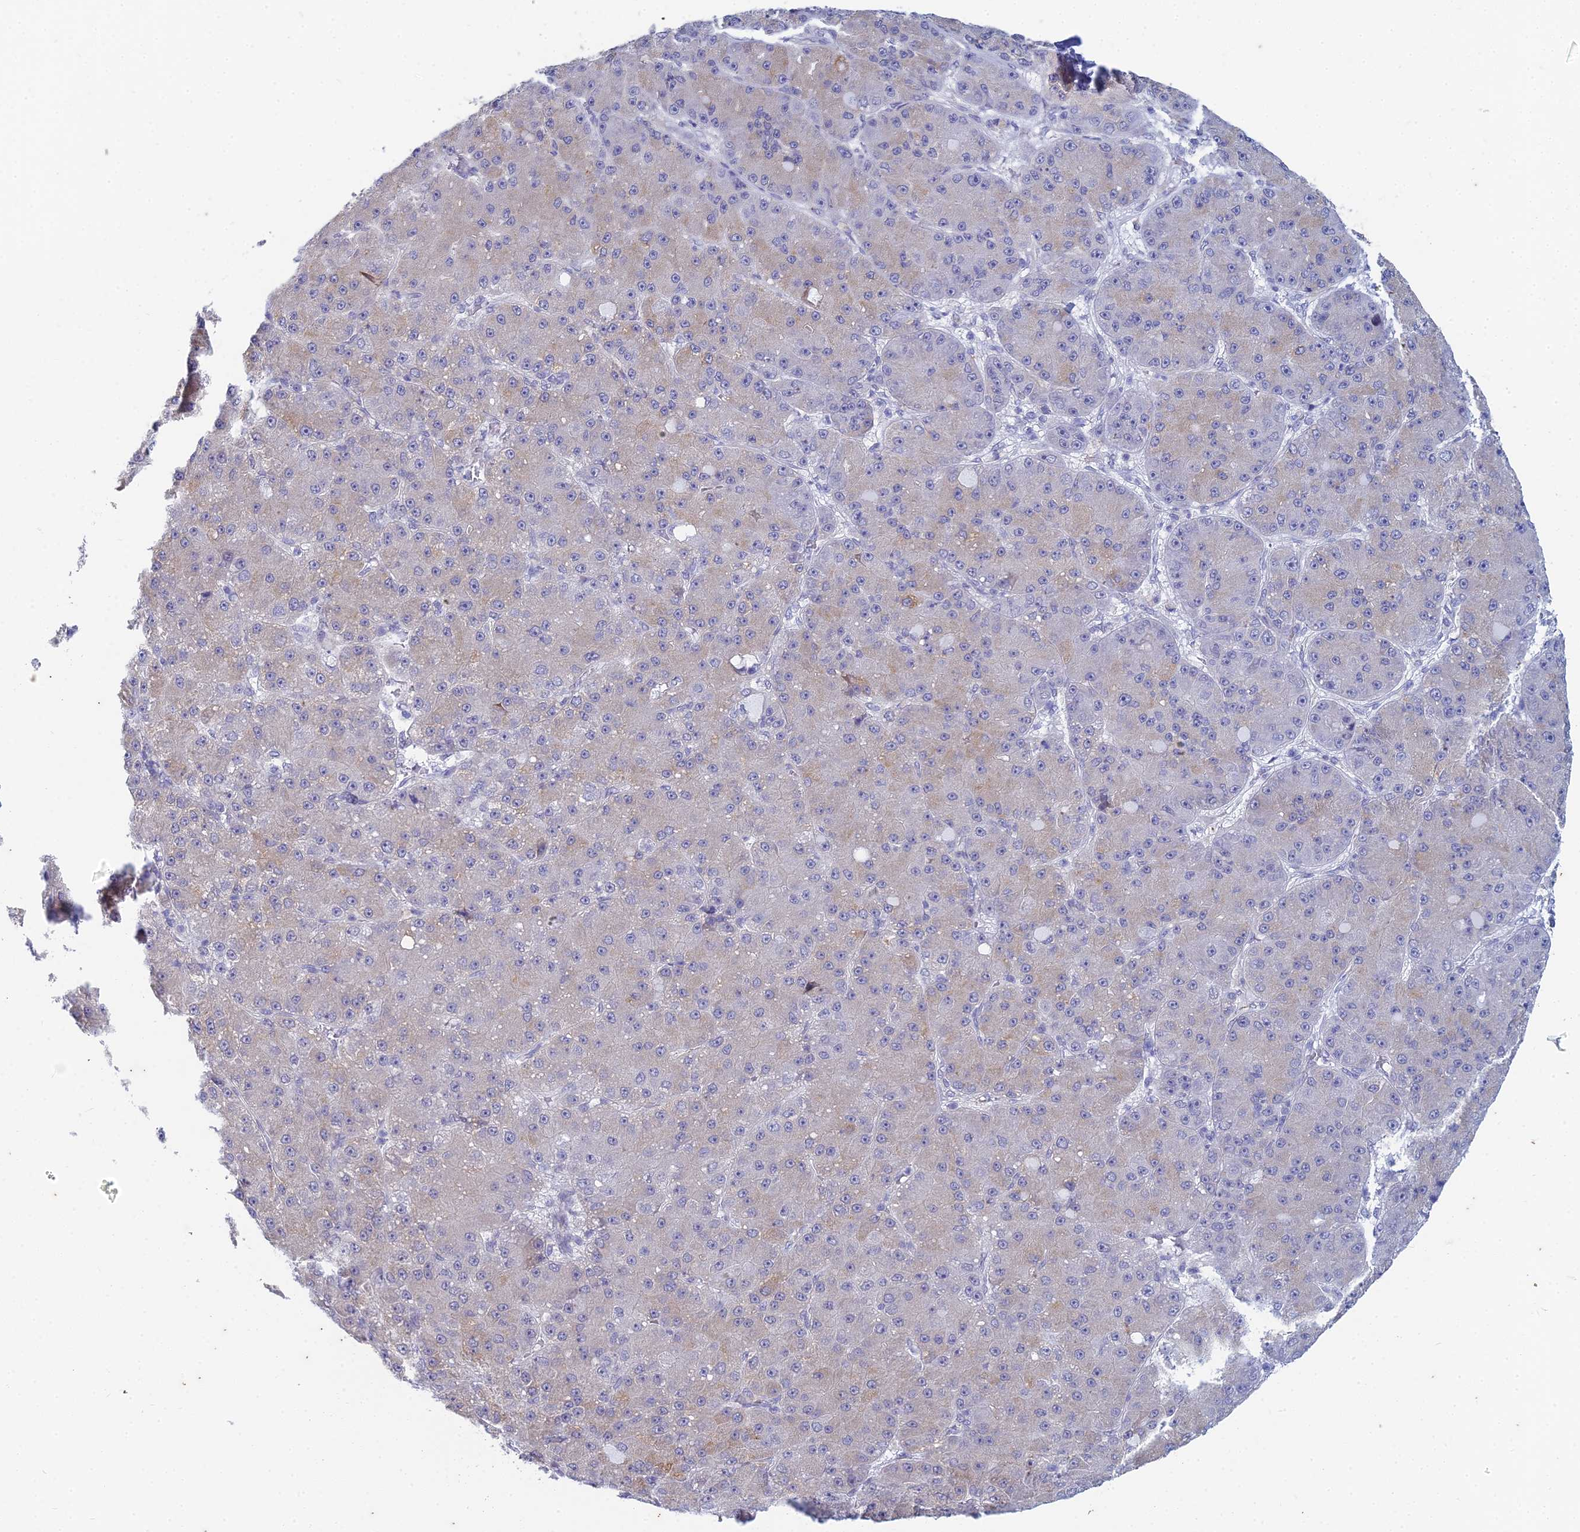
{"staining": {"intensity": "weak", "quantity": "<25%", "location": "cytoplasmic/membranous"}, "tissue": "liver cancer", "cell_type": "Tumor cells", "image_type": "cancer", "snomed": [{"axis": "morphology", "description": "Carcinoma, Hepatocellular, NOS"}, {"axis": "topography", "description": "Liver"}], "caption": "This is an IHC histopathology image of human liver cancer. There is no staining in tumor cells.", "gene": "EEF2KMT", "patient": {"sex": "male", "age": 67}}